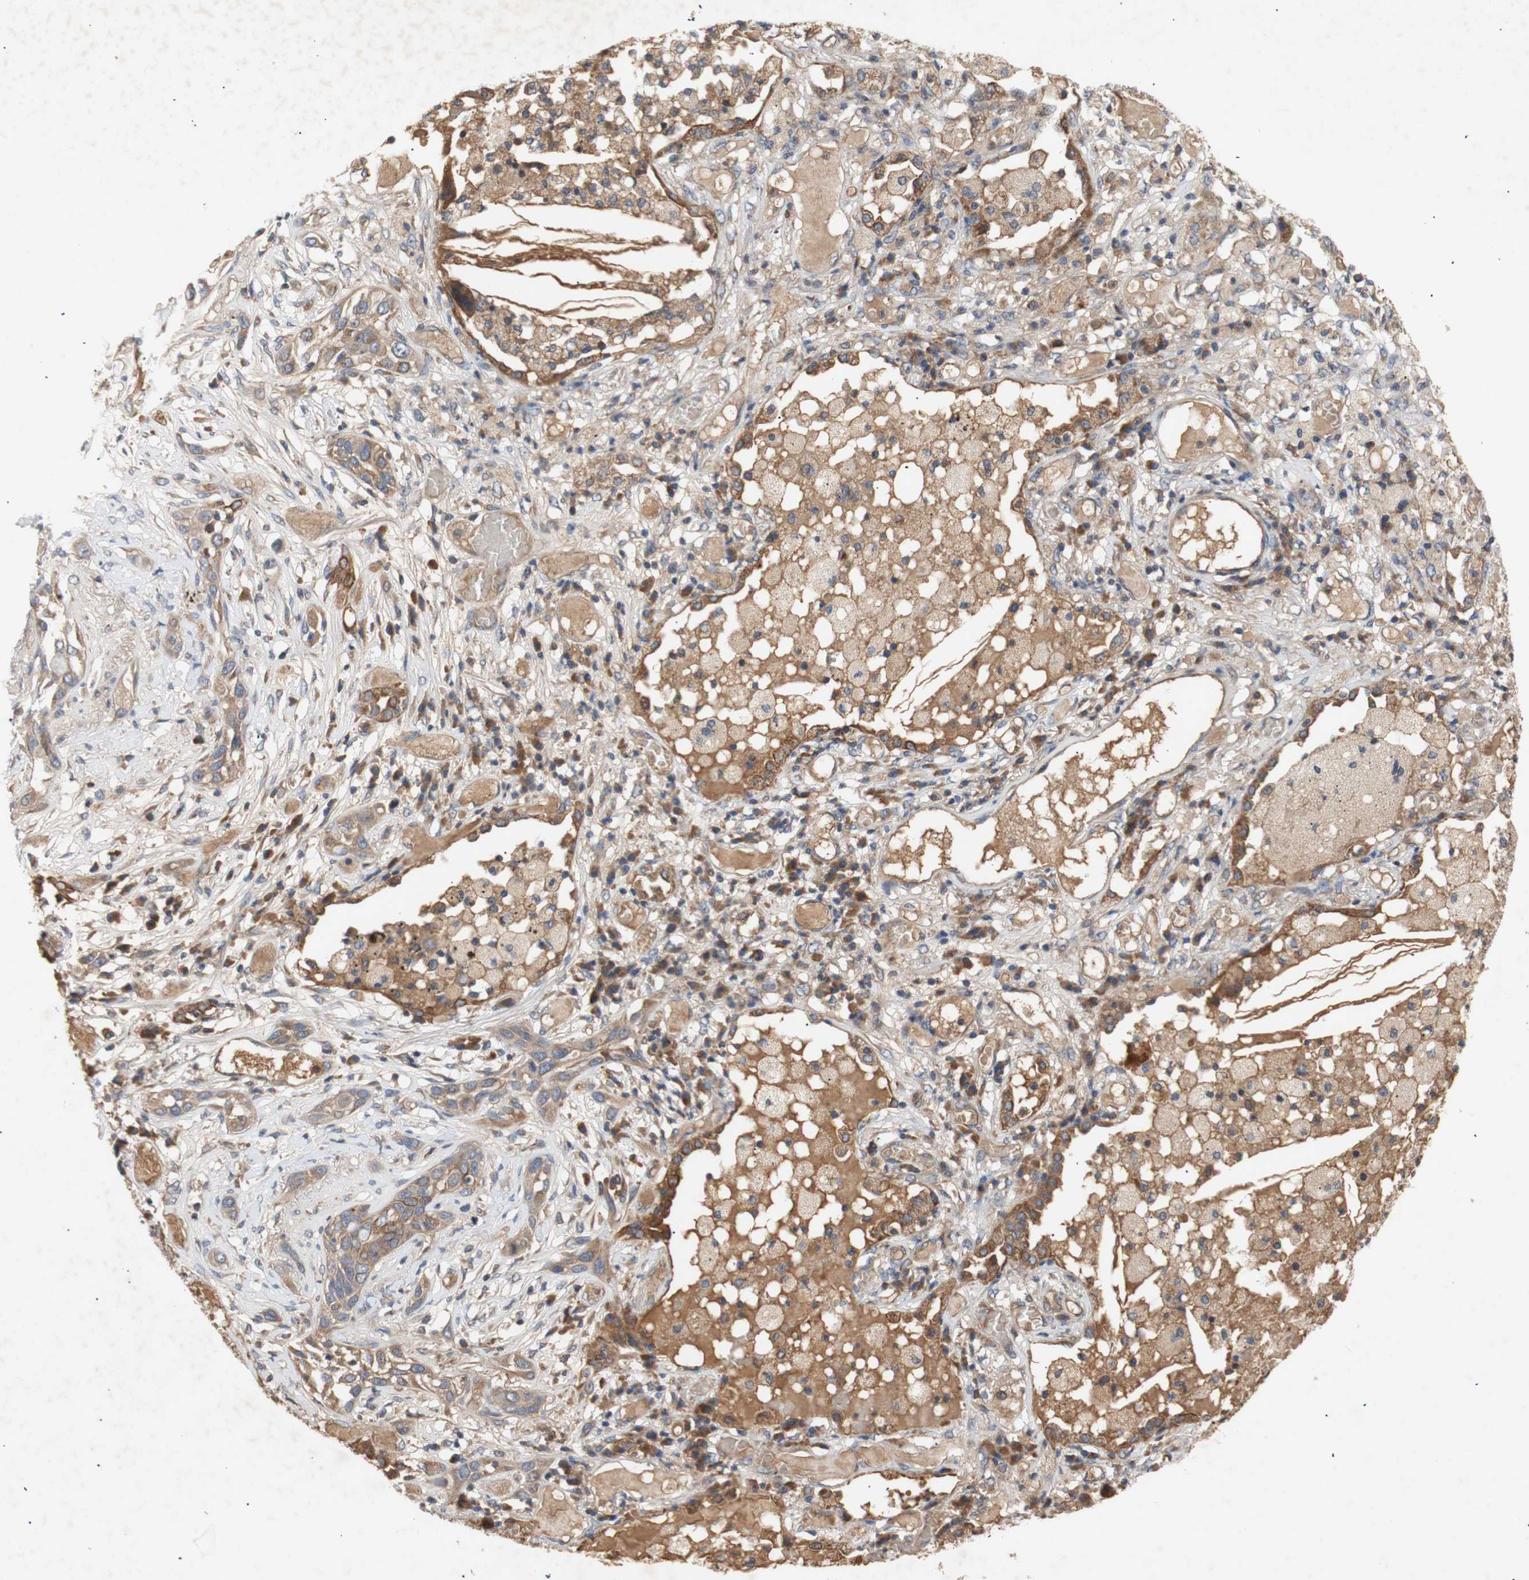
{"staining": {"intensity": "moderate", "quantity": ">75%", "location": "cytoplasmic/membranous"}, "tissue": "lung cancer", "cell_type": "Tumor cells", "image_type": "cancer", "snomed": [{"axis": "morphology", "description": "Squamous cell carcinoma, NOS"}, {"axis": "topography", "description": "Lung"}], "caption": "The image reveals immunohistochemical staining of lung squamous cell carcinoma. There is moderate cytoplasmic/membranous staining is identified in about >75% of tumor cells.", "gene": "PKN1", "patient": {"sex": "male", "age": 71}}